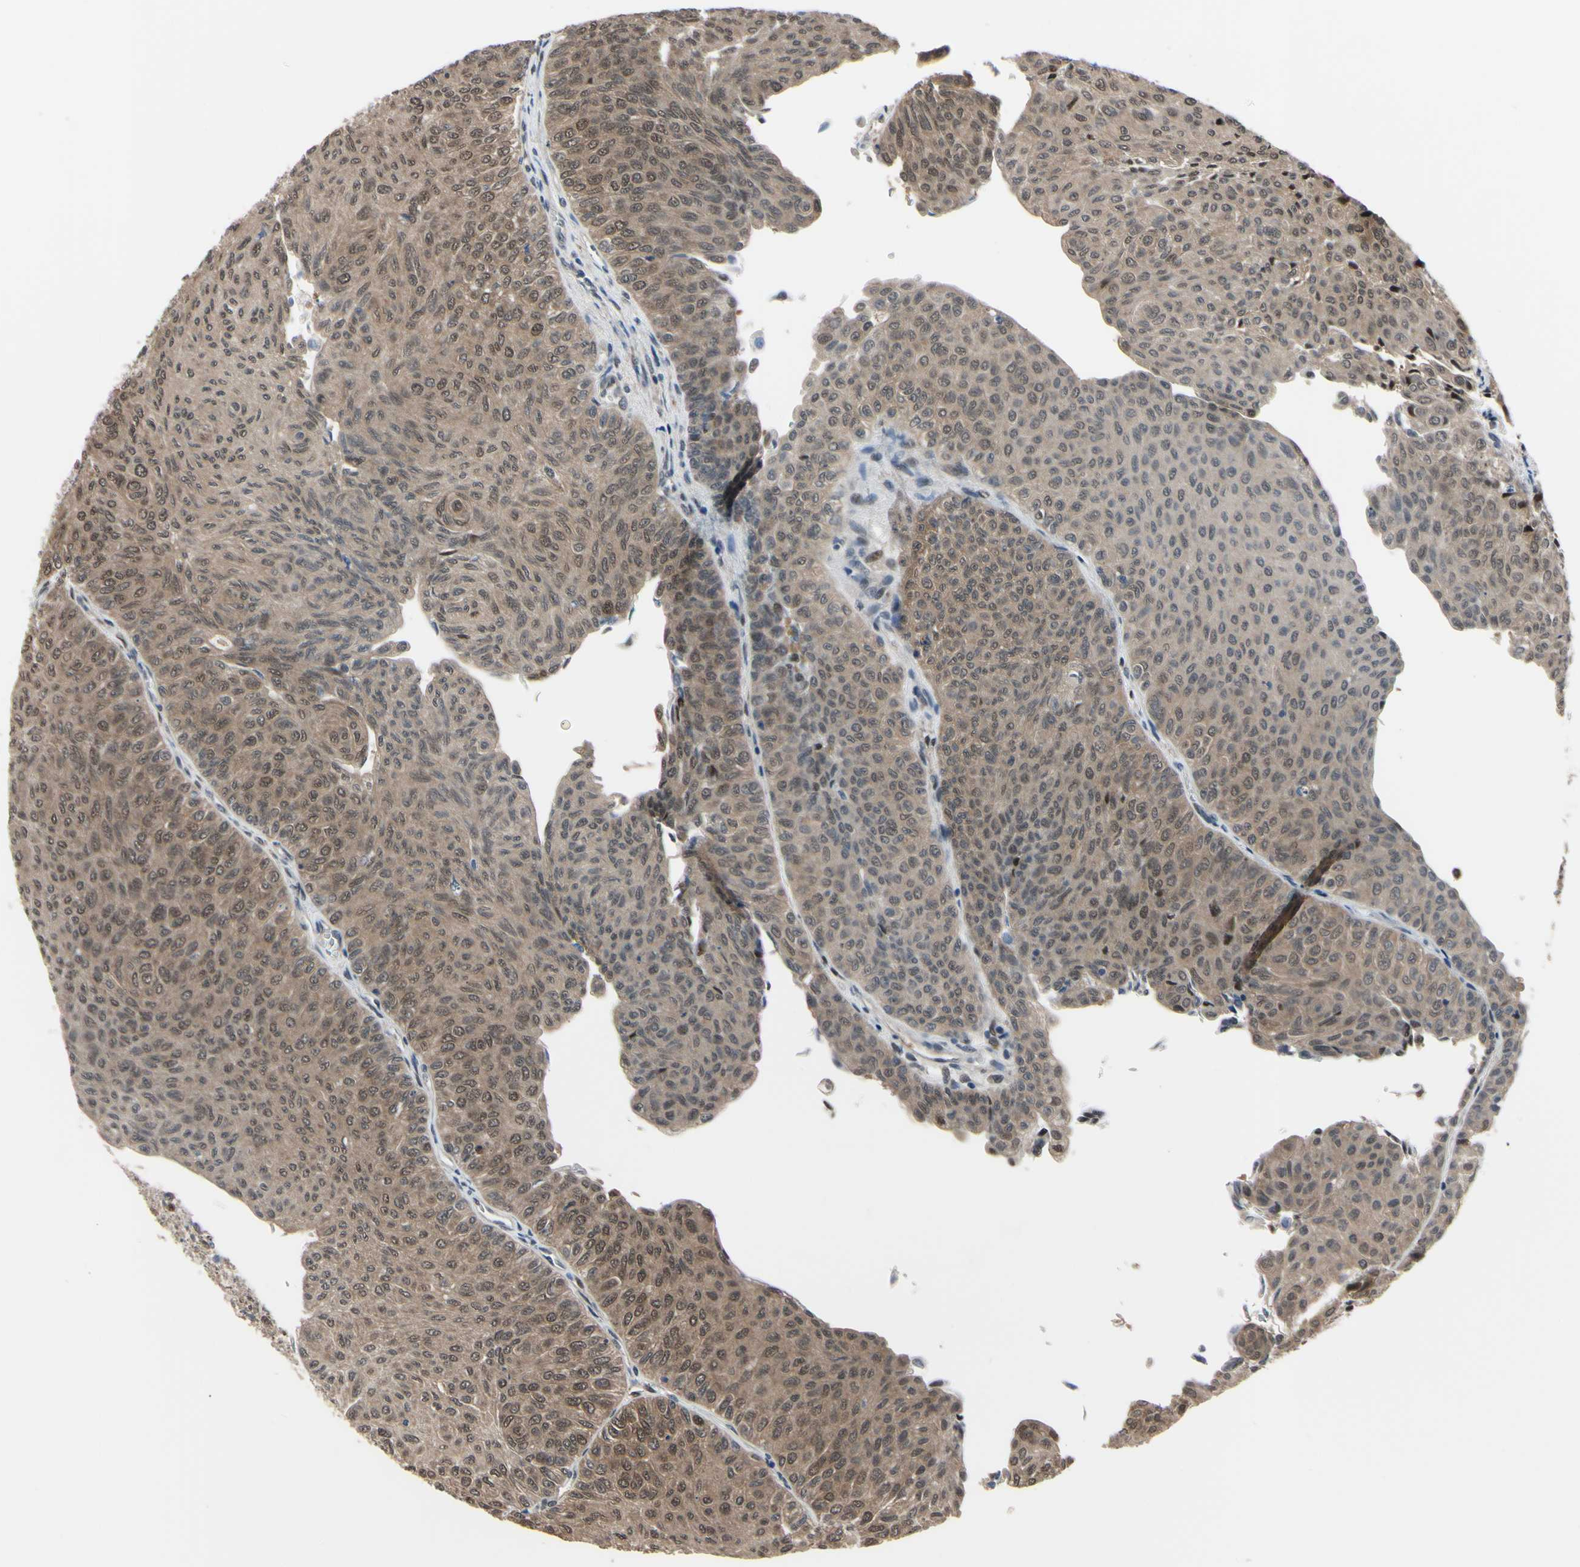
{"staining": {"intensity": "moderate", "quantity": ">75%", "location": "cytoplasmic/membranous,nuclear"}, "tissue": "urothelial cancer", "cell_type": "Tumor cells", "image_type": "cancer", "snomed": [{"axis": "morphology", "description": "Urothelial carcinoma, Low grade"}, {"axis": "topography", "description": "Urinary bladder"}], "caption": "A brown stain shows moderate cytoplasmic/membranous and nuclear positivity of a protein in human urothelial cancer tumor cells.", "gene": "HSPA4", "patient": {"sex": "male", "age": 78}}